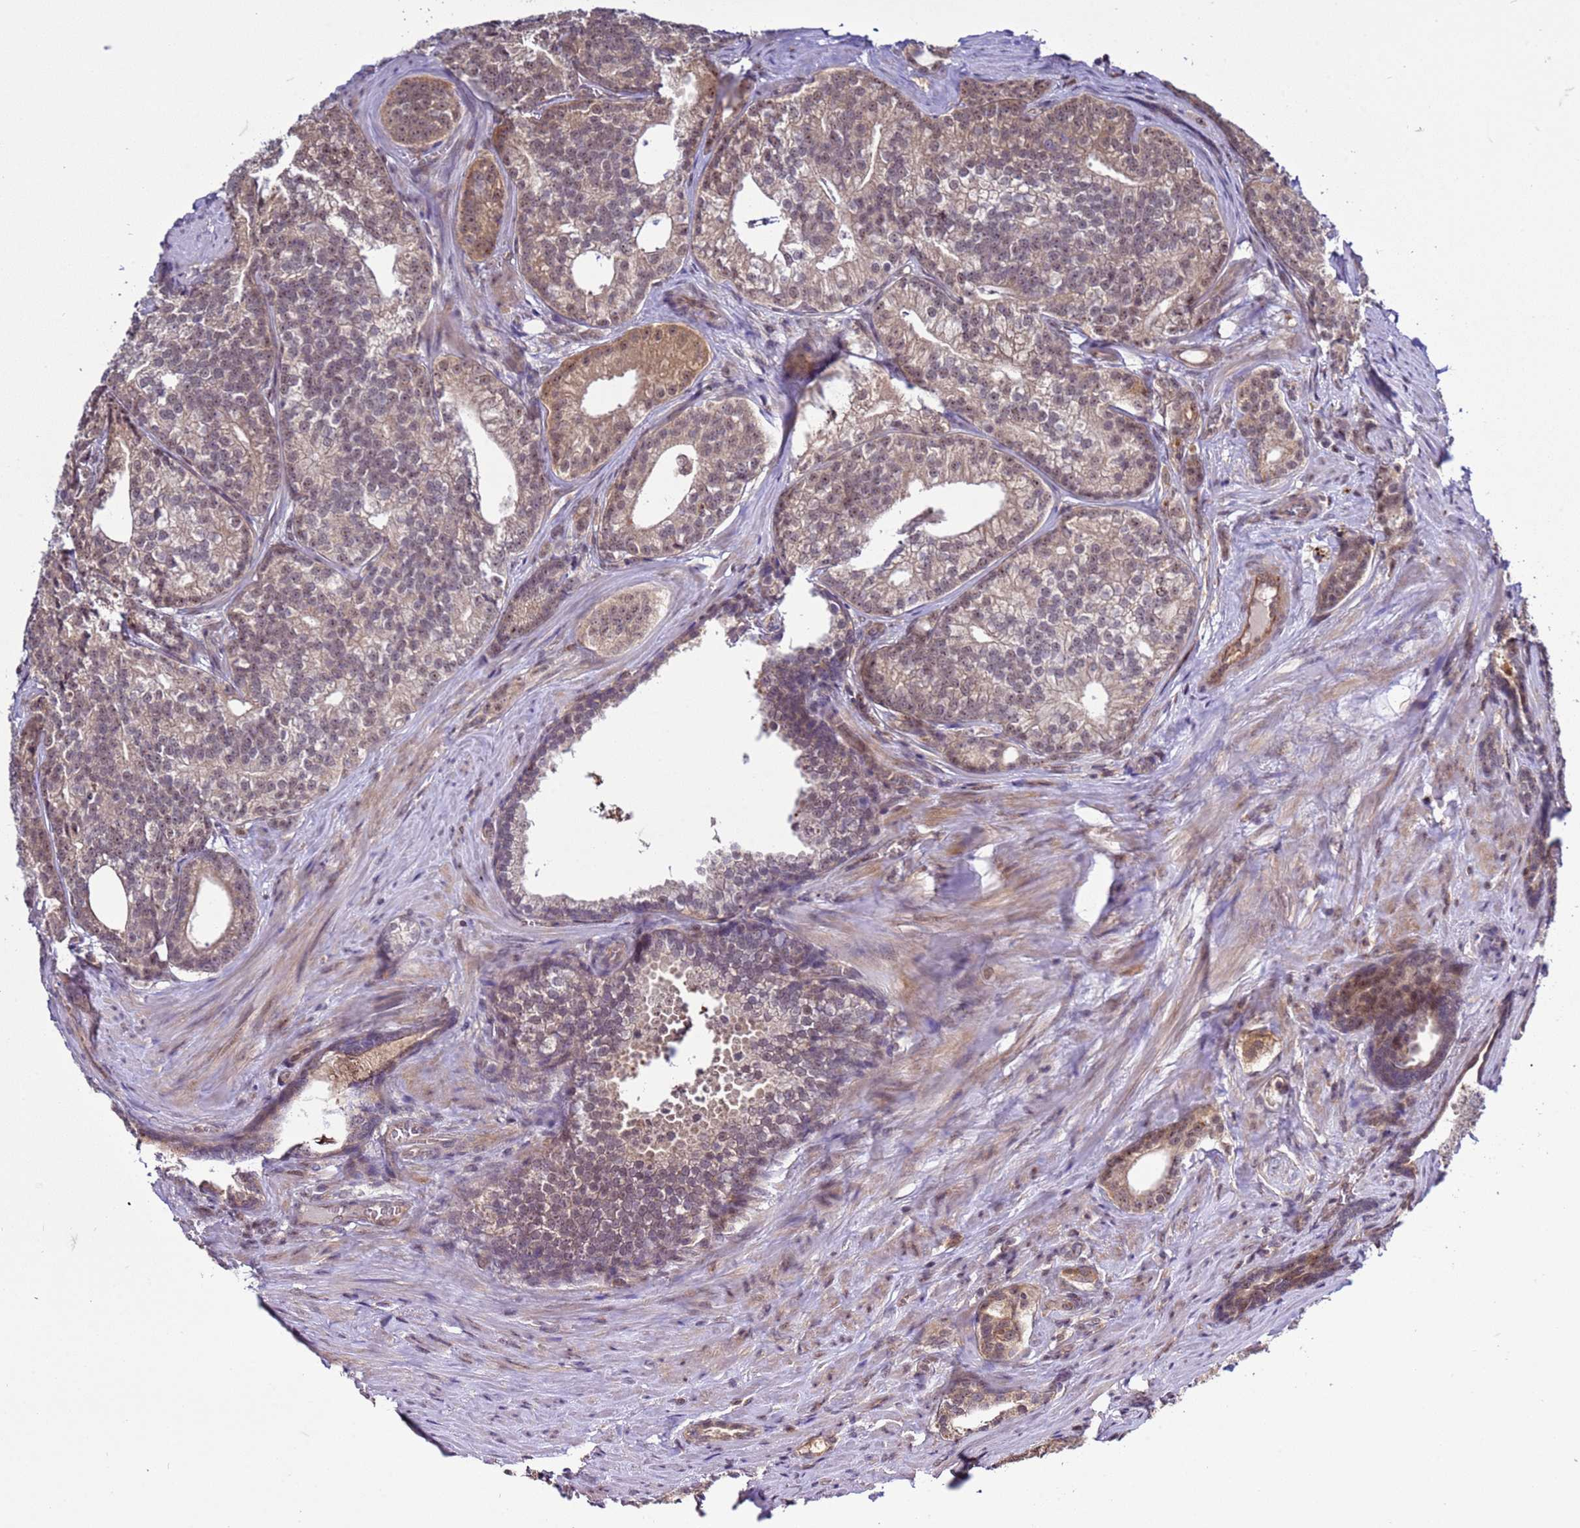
{"staining": {"intensity": "weak", "quantity": ">75%", "location": "cytoplasmic/membranous,nuclear"}, "tissue": "prostate cancer", "cell_type": "Tumor cells", "image_type": "cancer", "snomed": [{"axis": "morphology", "description": "Adenocarcinoma, Low grade"}, {"axis": "topography", "description": "Prostate"}], "caption": "High-magnification brightfield microscopy of prostate adenocarcinoma (low-grade) stained with DAB (brown) and counterstained with hematoxylin (blue). tumor cells exhibit weak cytoplasmic/membranous and nuclear staining is seen in about>75% of cells.", "gene": "GEN1", "patient": {"sex": "male", "age": 71}}